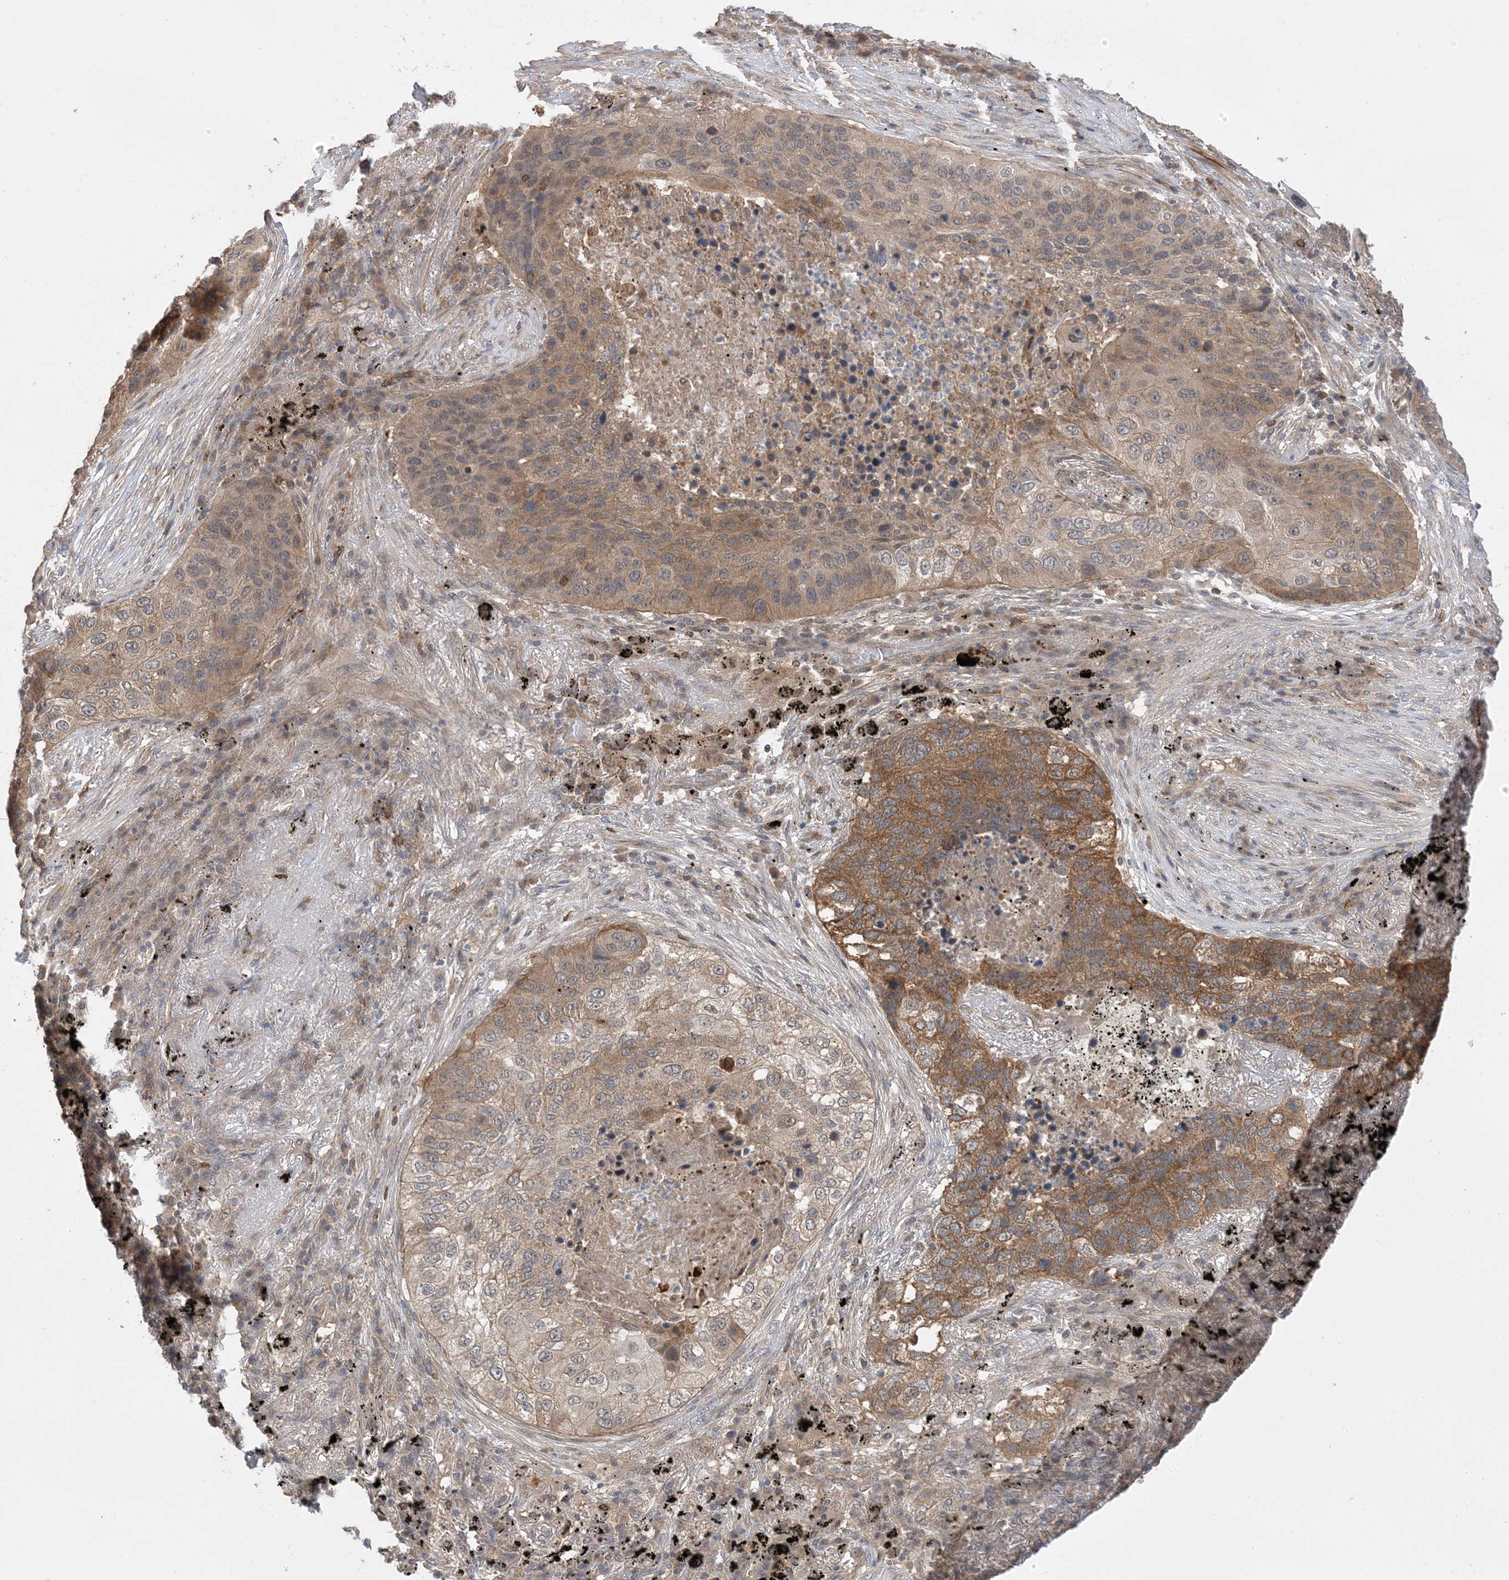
{"staining": {"intensity": "moderate", "quantity": "25%-75%", "location": "cytoplasmic/membranous"}, "tissue": "lung cancer", "cell_type": "Tumor cells", "image_type": "cancer", "snomed": [{"axis": "morphology", "description": "Squamous cell carcinoma, NOS"}, {"axis": "topography", "description": "Lung"}], "caption": "Protein expression analysis of human lung cancer reveals moderate cytoplasmic/membranous positivity in approximately 25%-75% of tumor cells. Using DAB (brown) and hematoxylin (blue) stains, captured at high magnification using brightfield microscopy.", "gene": "WDR26", "patient": {"sex": "female", "age": 63}}